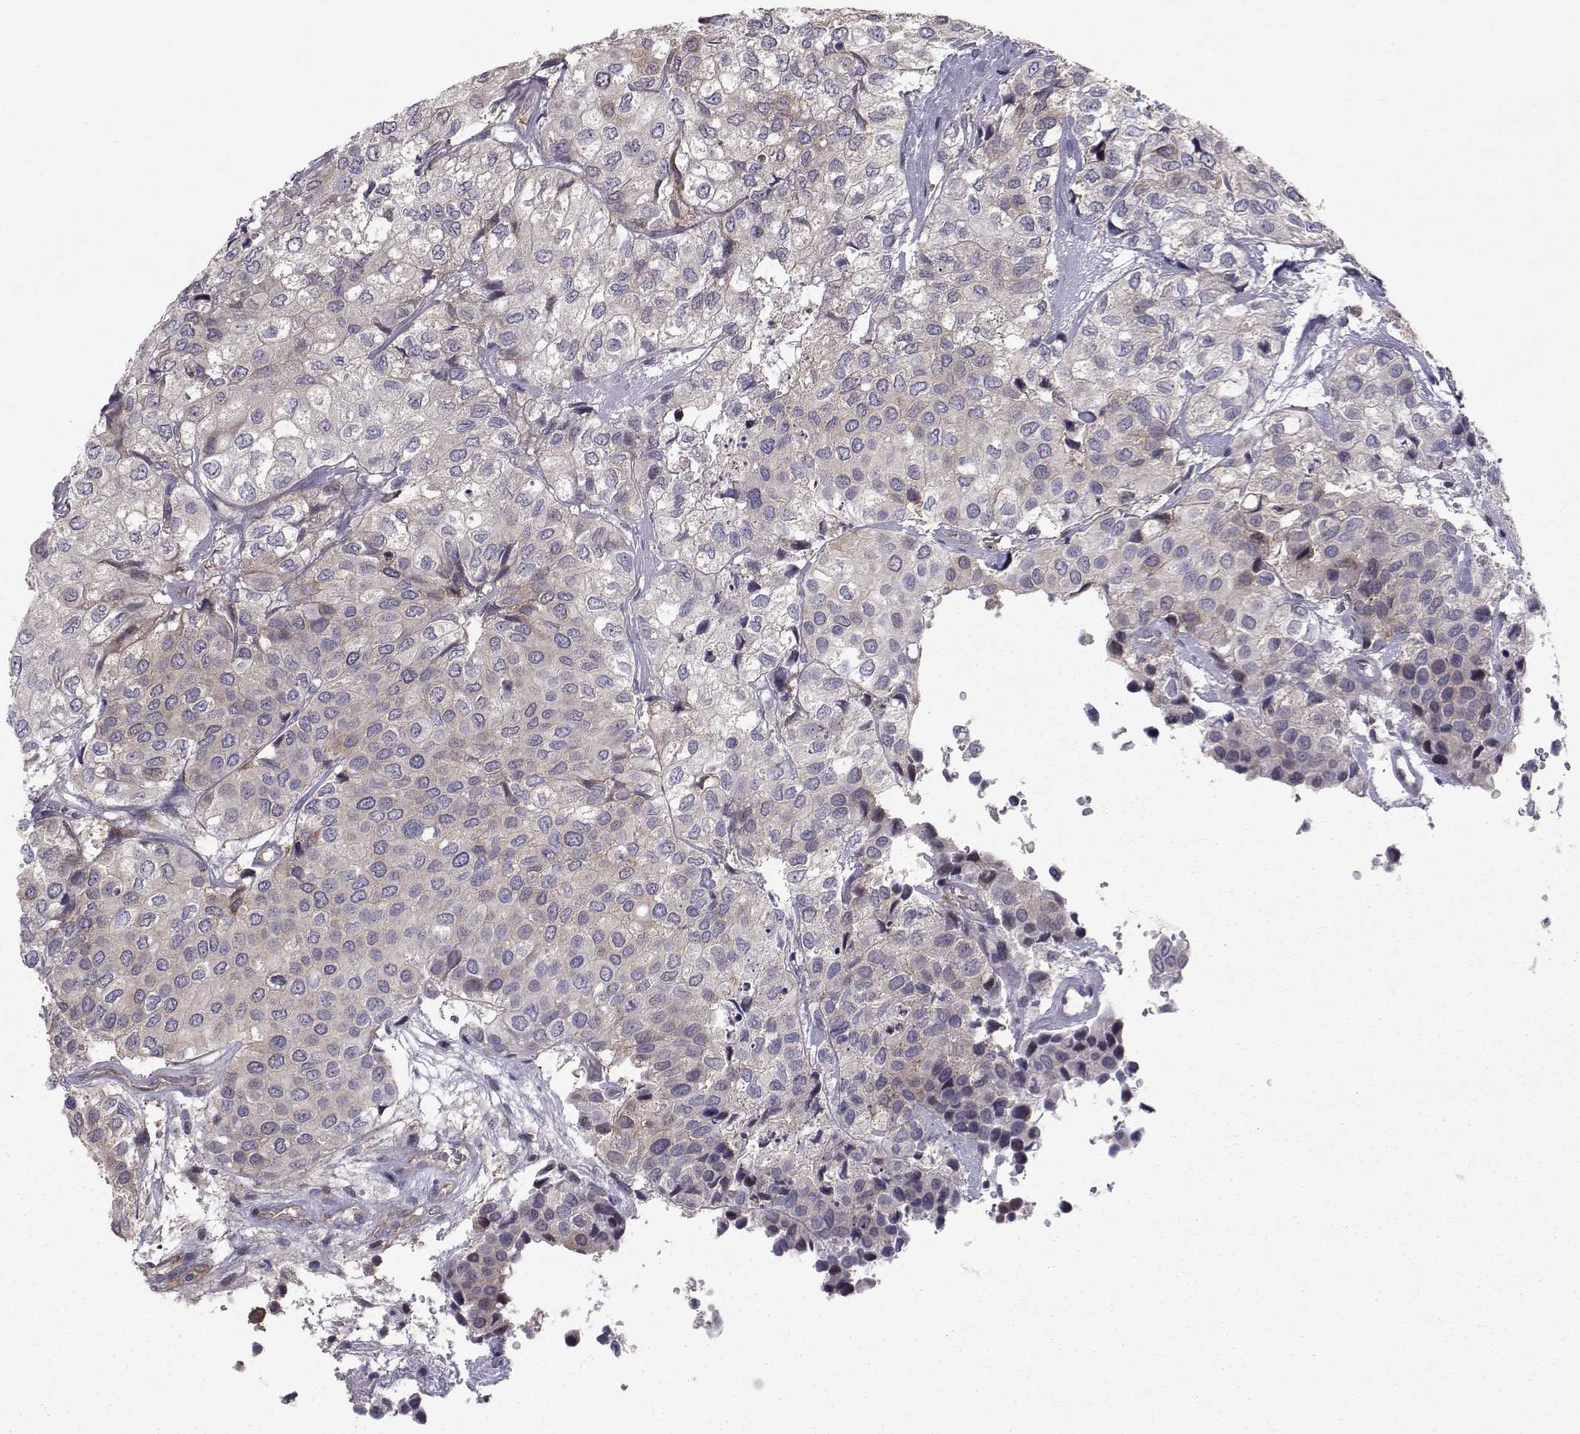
{"staining": {"intensity": "moderate", "quantity": "<25%", "location": "cytoplasmic/membranous"}, "tissue": "urothelial cancer", "cell_type": "Tumor cells", "image_type": "cancer", "snomed": [{"axis": "morphology", "description": "Urothelial carcinoma, High grade"}, {"axis": "topography", "description": "Urinary bladder"}], "caption": "Immunohistochemistry (IHC) staining of urothelial cancer, which reveals low levels of moderate cytoplasmic/membranous positivity in approximately <25% of tumor cells indicating moderate cytoplasmic/membranous protein expression. The staining was performed using DAB (3,3'-diaminobenzidine) (brown) for protein detection and nuclei were counterstained in hematoxylin (blue).", "gene": "HSP90AB1", "patient": {"sex": "male", "age": 73}}